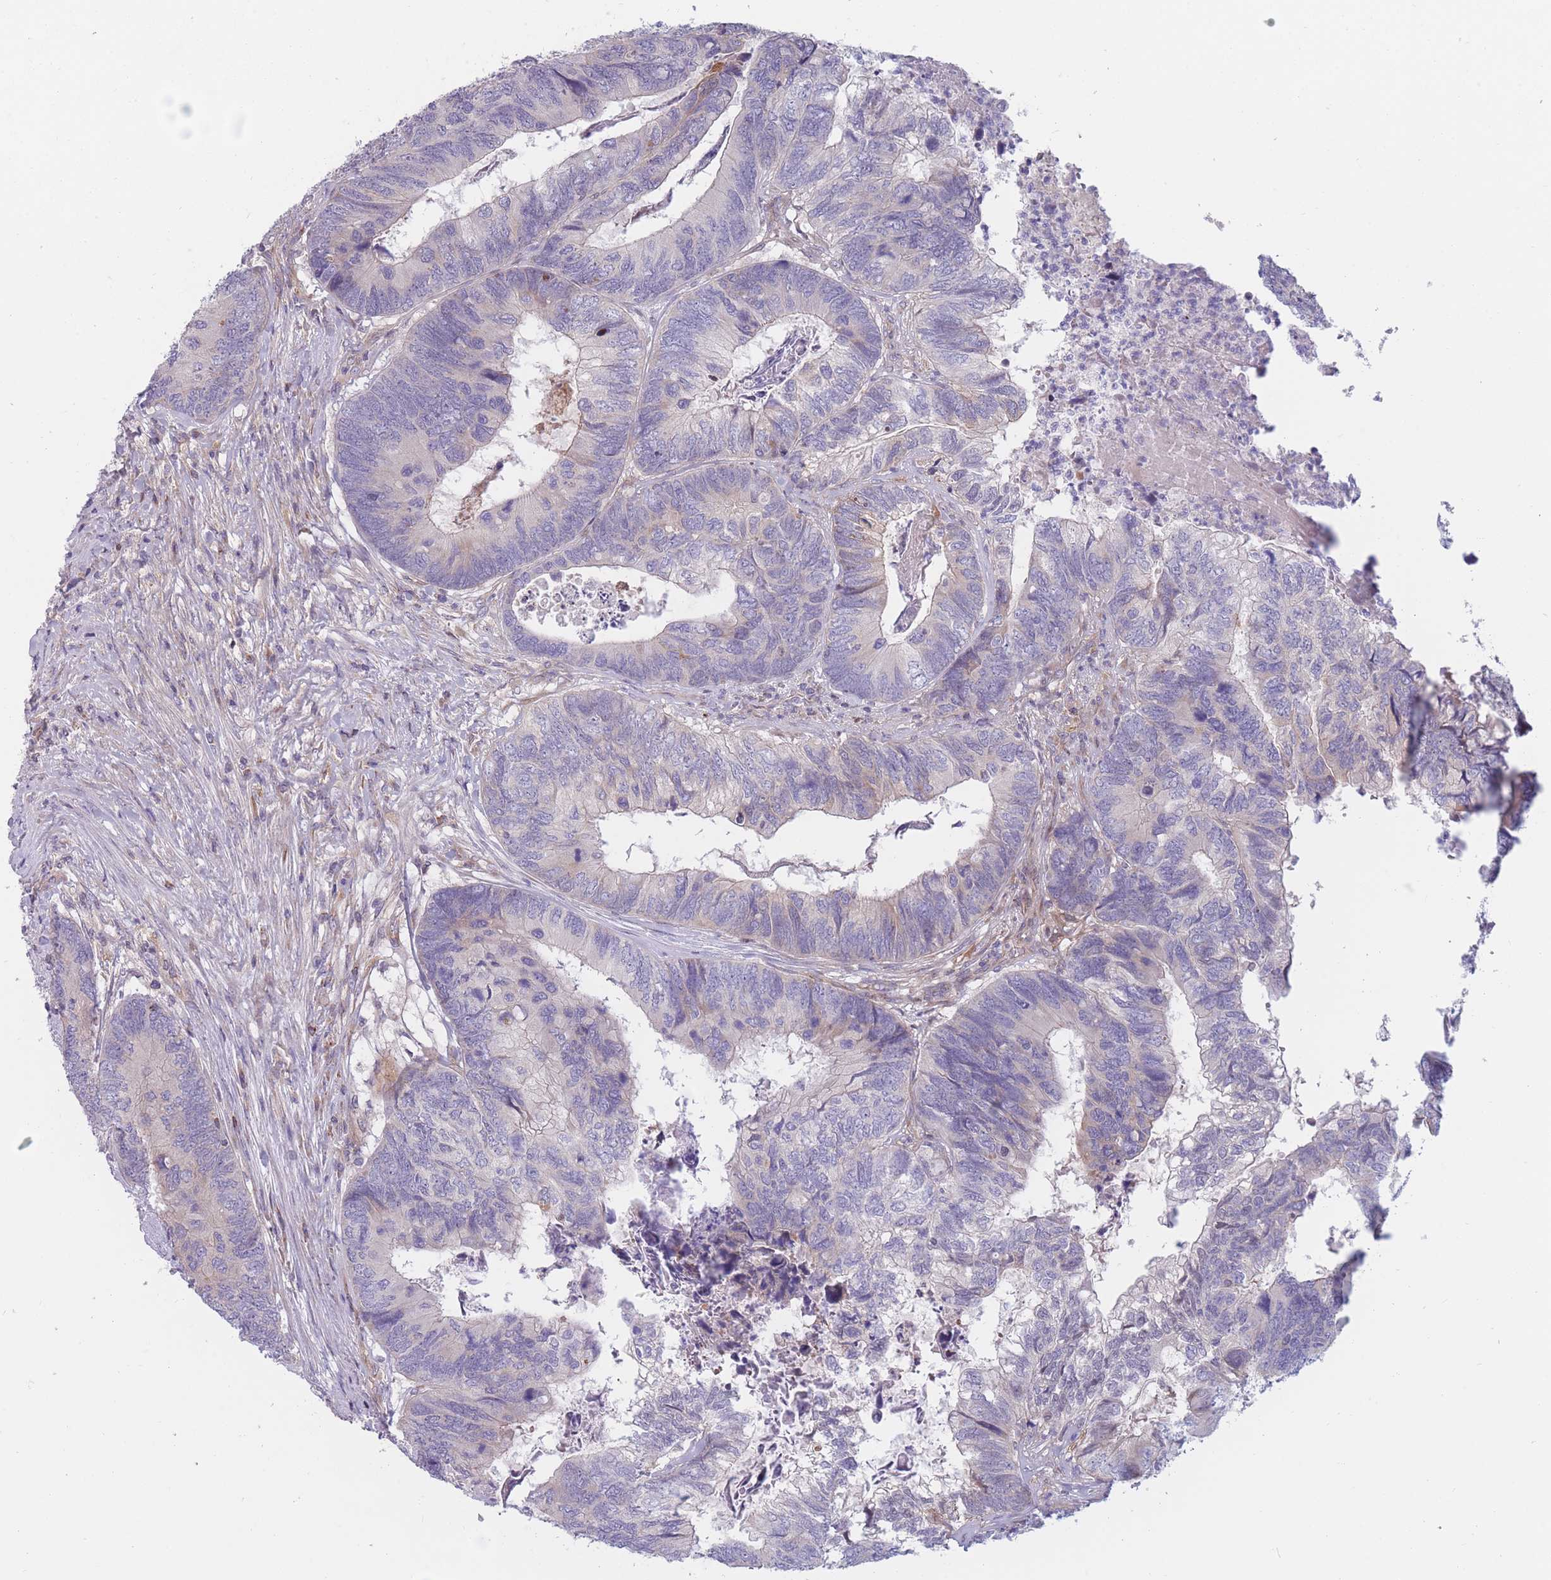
{"staining": {"intensity": "negative", "quantity": "none", "location": "none"}, "tissue": "colorectal cancer", "cell_type": "Tumor cells", "image_type": "cancer", "snomed": [{"axis": "morphology", "description": "Adenocarcinoma, NOS"}, {"axis": "topography", "description": "Colon"}], "caption": "Tumor cells are negative for brown protein staining in colorectal cancer (adenocarcinoma).", "gene": "PDE4A", "patient": {"sex": "female", "age": 67}}